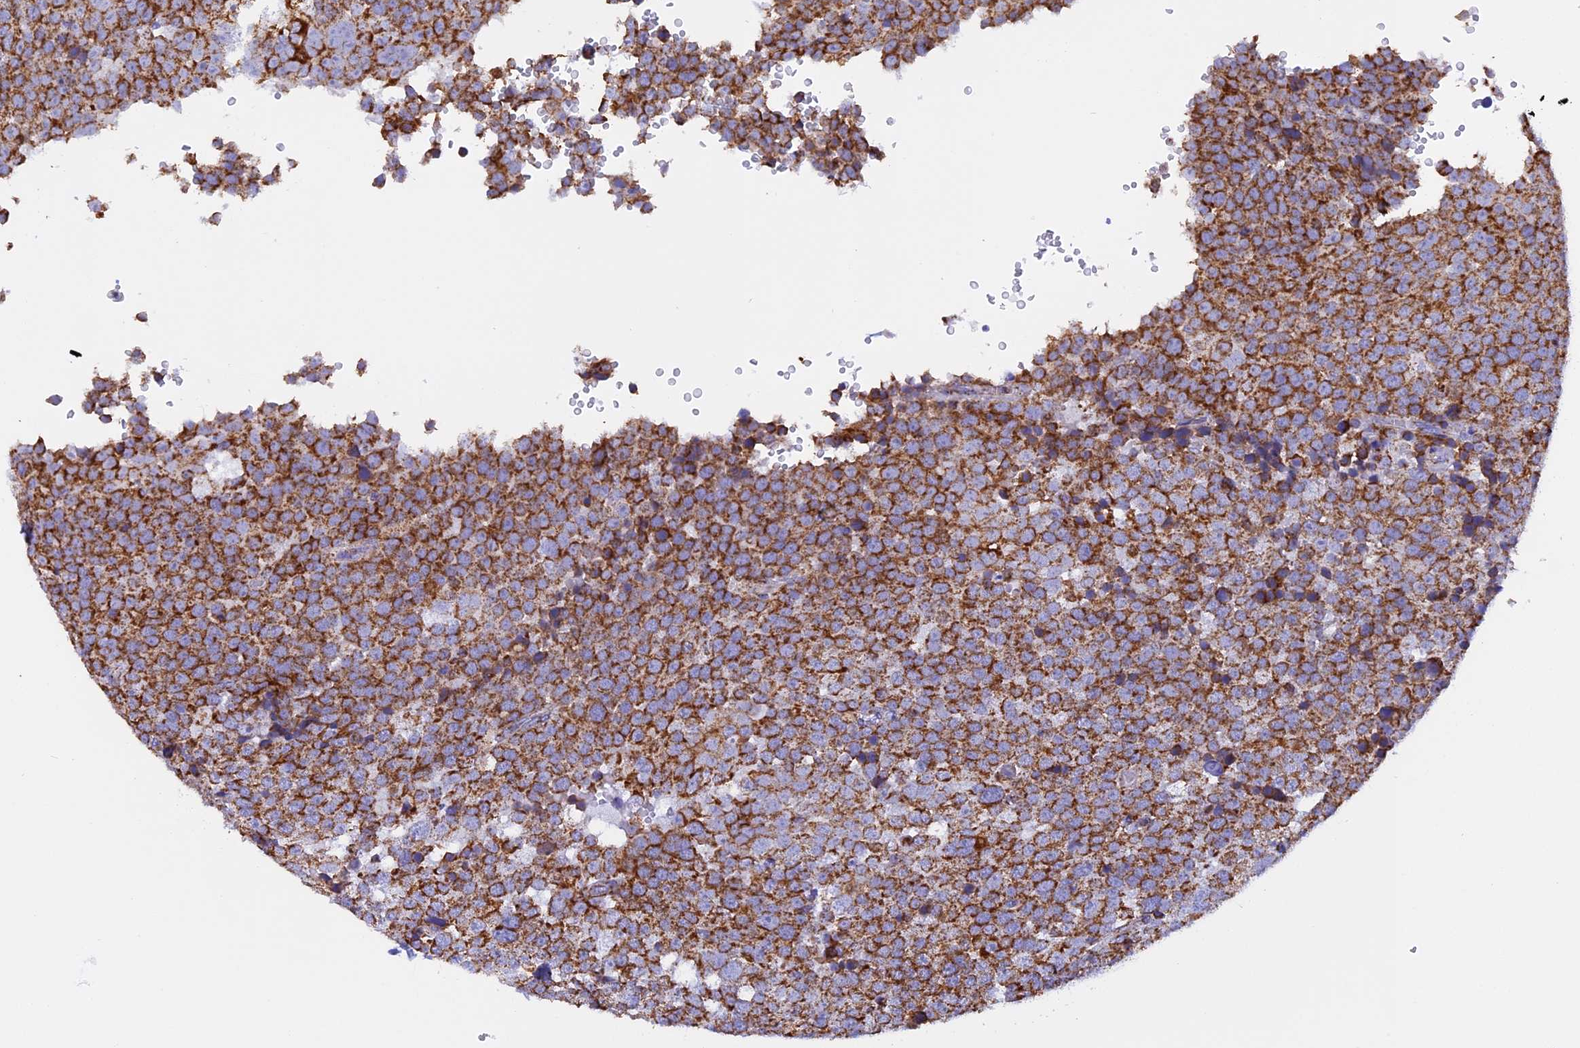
{"staining": {"intensity": "strong", "quantity": ">75%", "location": "cytoplasmic/membranous"}, "tissue": "testis cancer", "cell_type": "Tumor cells", "image_type": "cancer", "snomed": [{"axis": "morphology", "description": "Seminoma, NOS"}, {"axis": "topography", "description": "Testis"}], "caption": "IHC histopathology image of testis cancer stained for a protein (brown), which displays high levels of strong cytoplasmic/membranous positivity in about >75% of tumor cells.", "gene": "KCNG1", "patient": {"sex": "male", "age": 71}}